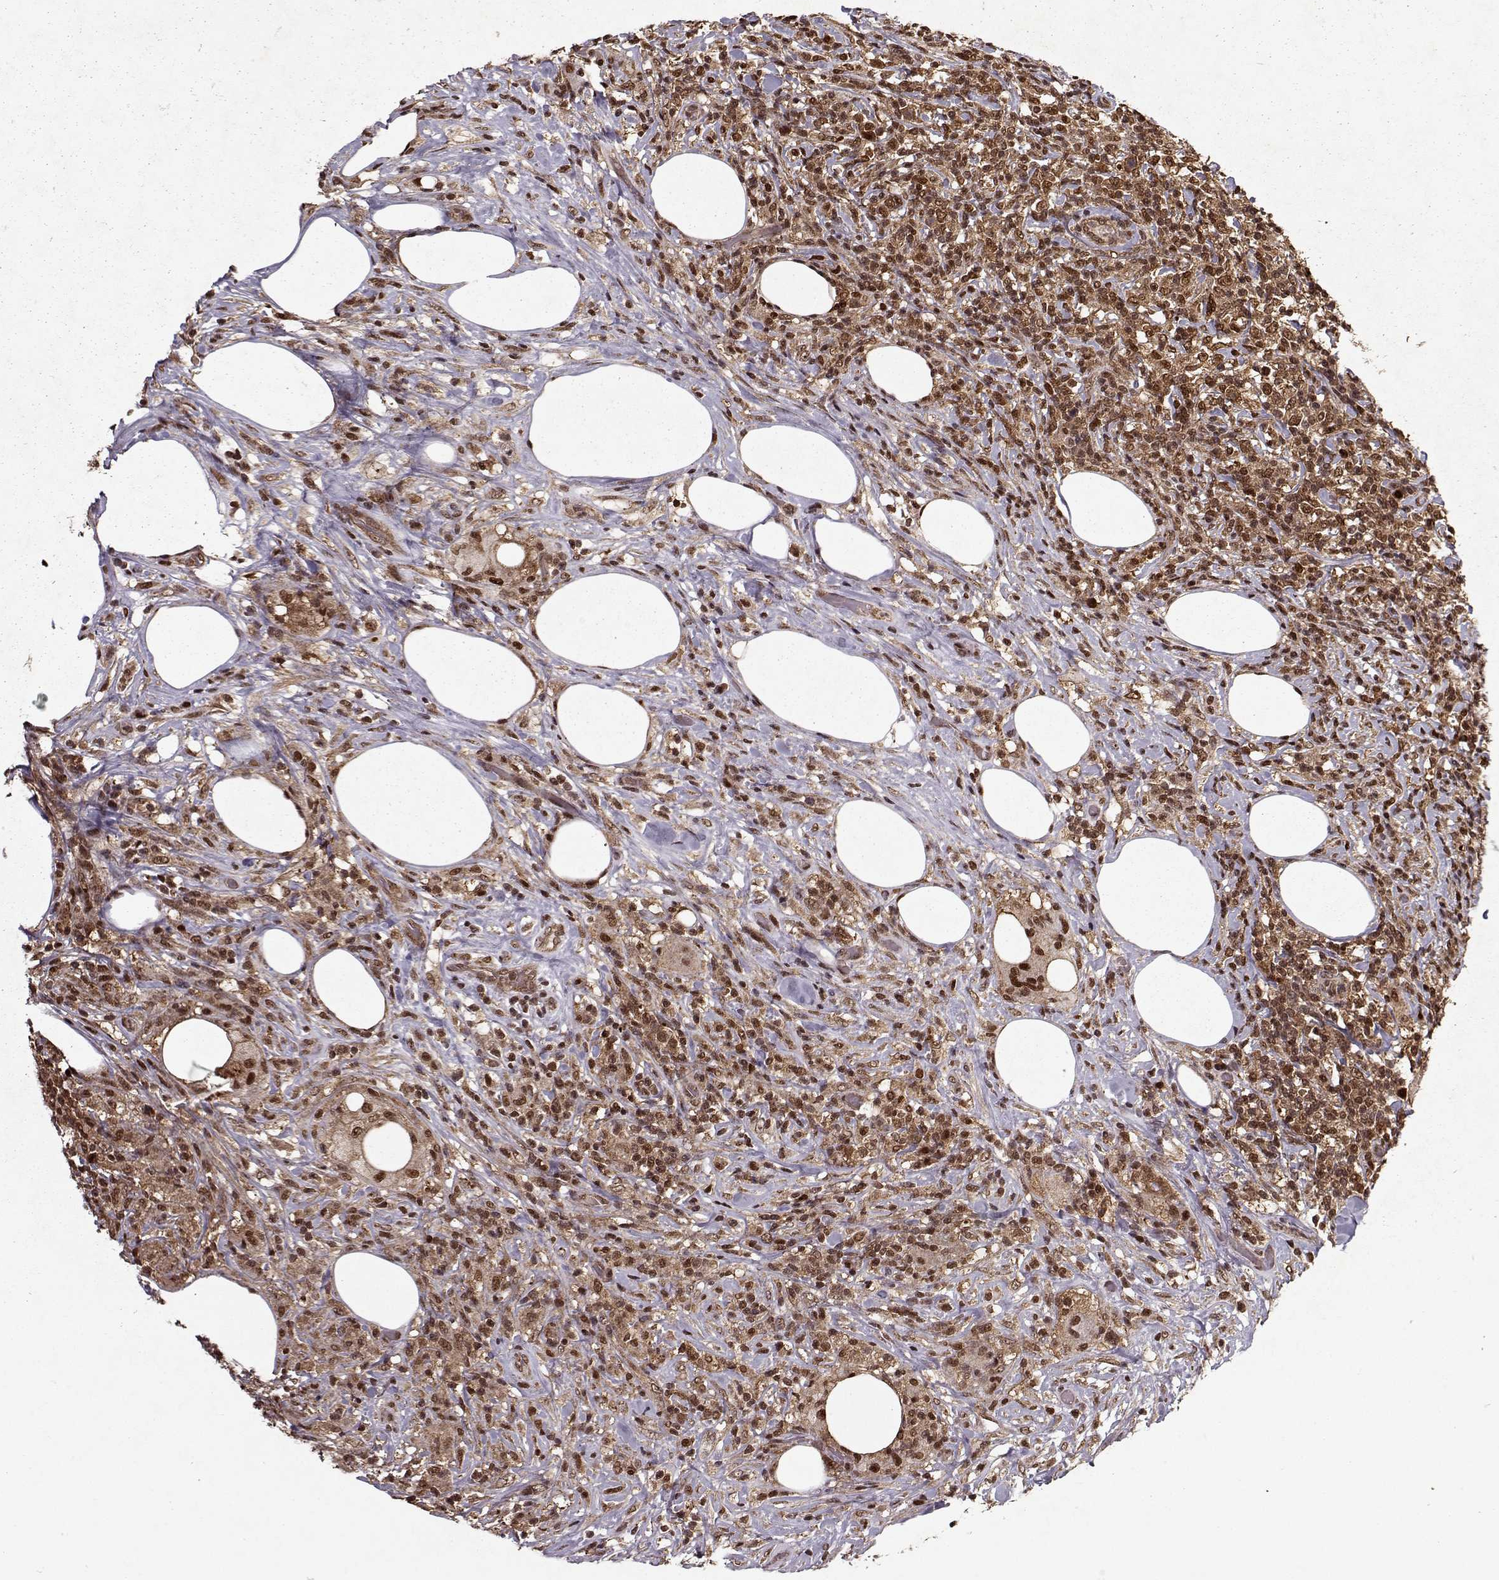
{"staining": {"intensity": "strong", "quantity": ">75%", "location": "cytoplasmic/membranous,nuclear"}, "tissue": "lymphoma", "cell_type": "Tumor cells", "image_type": "cancer", "snomed": [{"axis": "morphology", "description": "Malignant lymphoma, non-Hodgkin's type, High grade"}, {"axis": "topography", "description": "Lymph node"}], "caption": "Human lymphoma stained with a protein marker displays strong staining in tumor cells.", "gene": "PSMA7", "patient": {"sex": "female", "age": 84}}